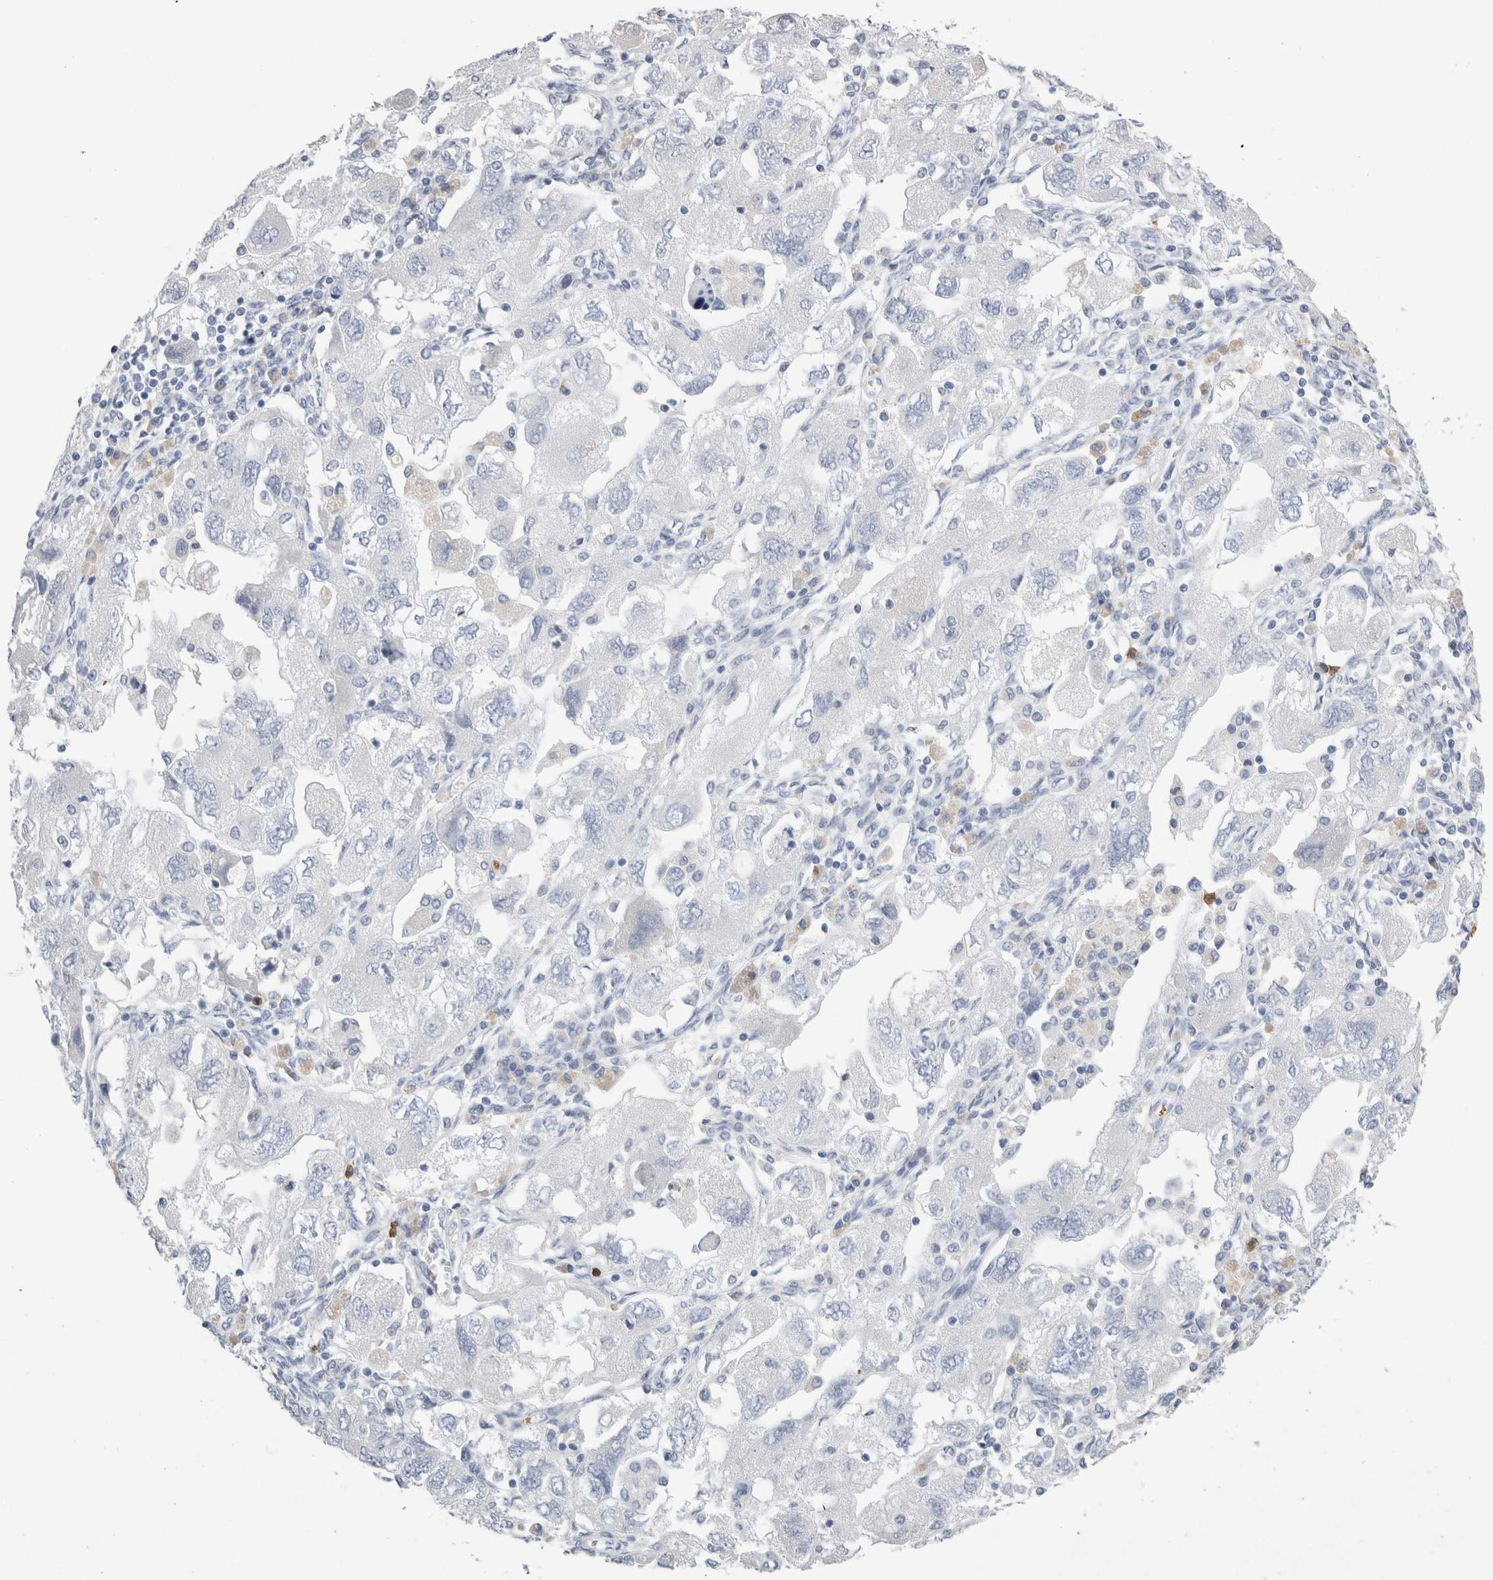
{"staining": {"intensity": "negative", "quantity": "none", "location": "none"}, "tissue": "ovarian cancer", "cell_type": "Tumor cells", "image_type": "cancer", "snomed": [{"axis": "morphology", "description": "Carcinoma, NOS"}, {"axis": "morphology", "description": "Cystadenocarcinoma, serous, NOS"}, {"axis": "topography", "description": "Ovary"}], "caption": "Protein analysis of serous cystadenocarcinoma (ovarian) shows no significant staining in tumor cells. The staining was performed using DAB to visualize the protein expression in brown, while the nuclei were stained in blue with hematoxylin (Magnification: 20x).", "gene": "S100A12", "patient": {"sex": "female", "age": 69}}